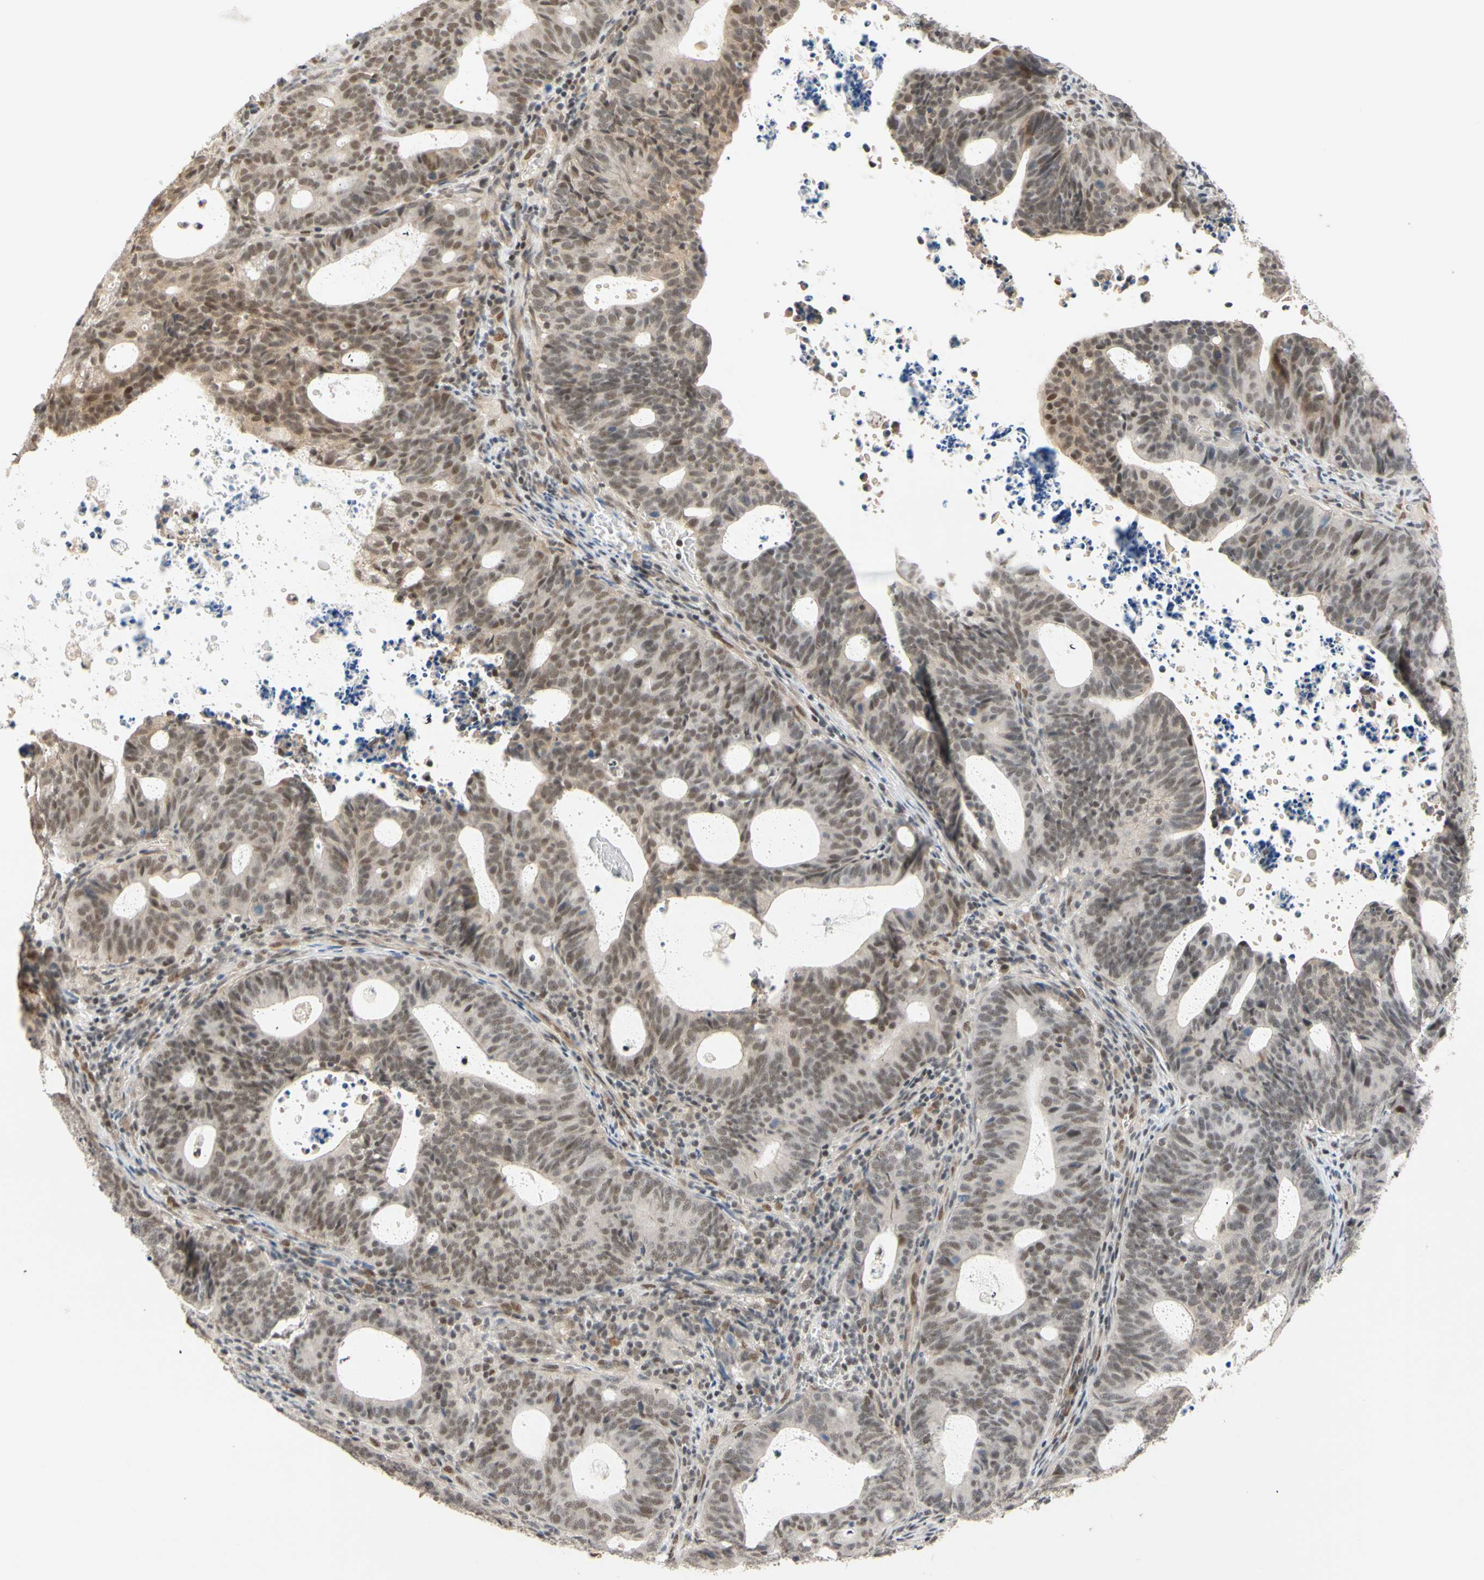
{"staining": {"intensity": "weak", "quantity": ">75%", "location": "nuclear"}, "tissue": "endometrial cancer", "cell_type": "Tumor cells", "image_type": "cancer", "snomed": [{"axis": "morphology", "description": "Adenocarcinoma, NOS"}, {"axis": "topography", "description": "Uterus"}], "caption": "High-power microscopy captured an immunohistochemistry histopathology image of endometrial adenocarcinoma, revealing weak nuclear staining in about >75% of tumor cells.", "gene": "TAF4", "patient": {"sex": "female", "age": 83}}